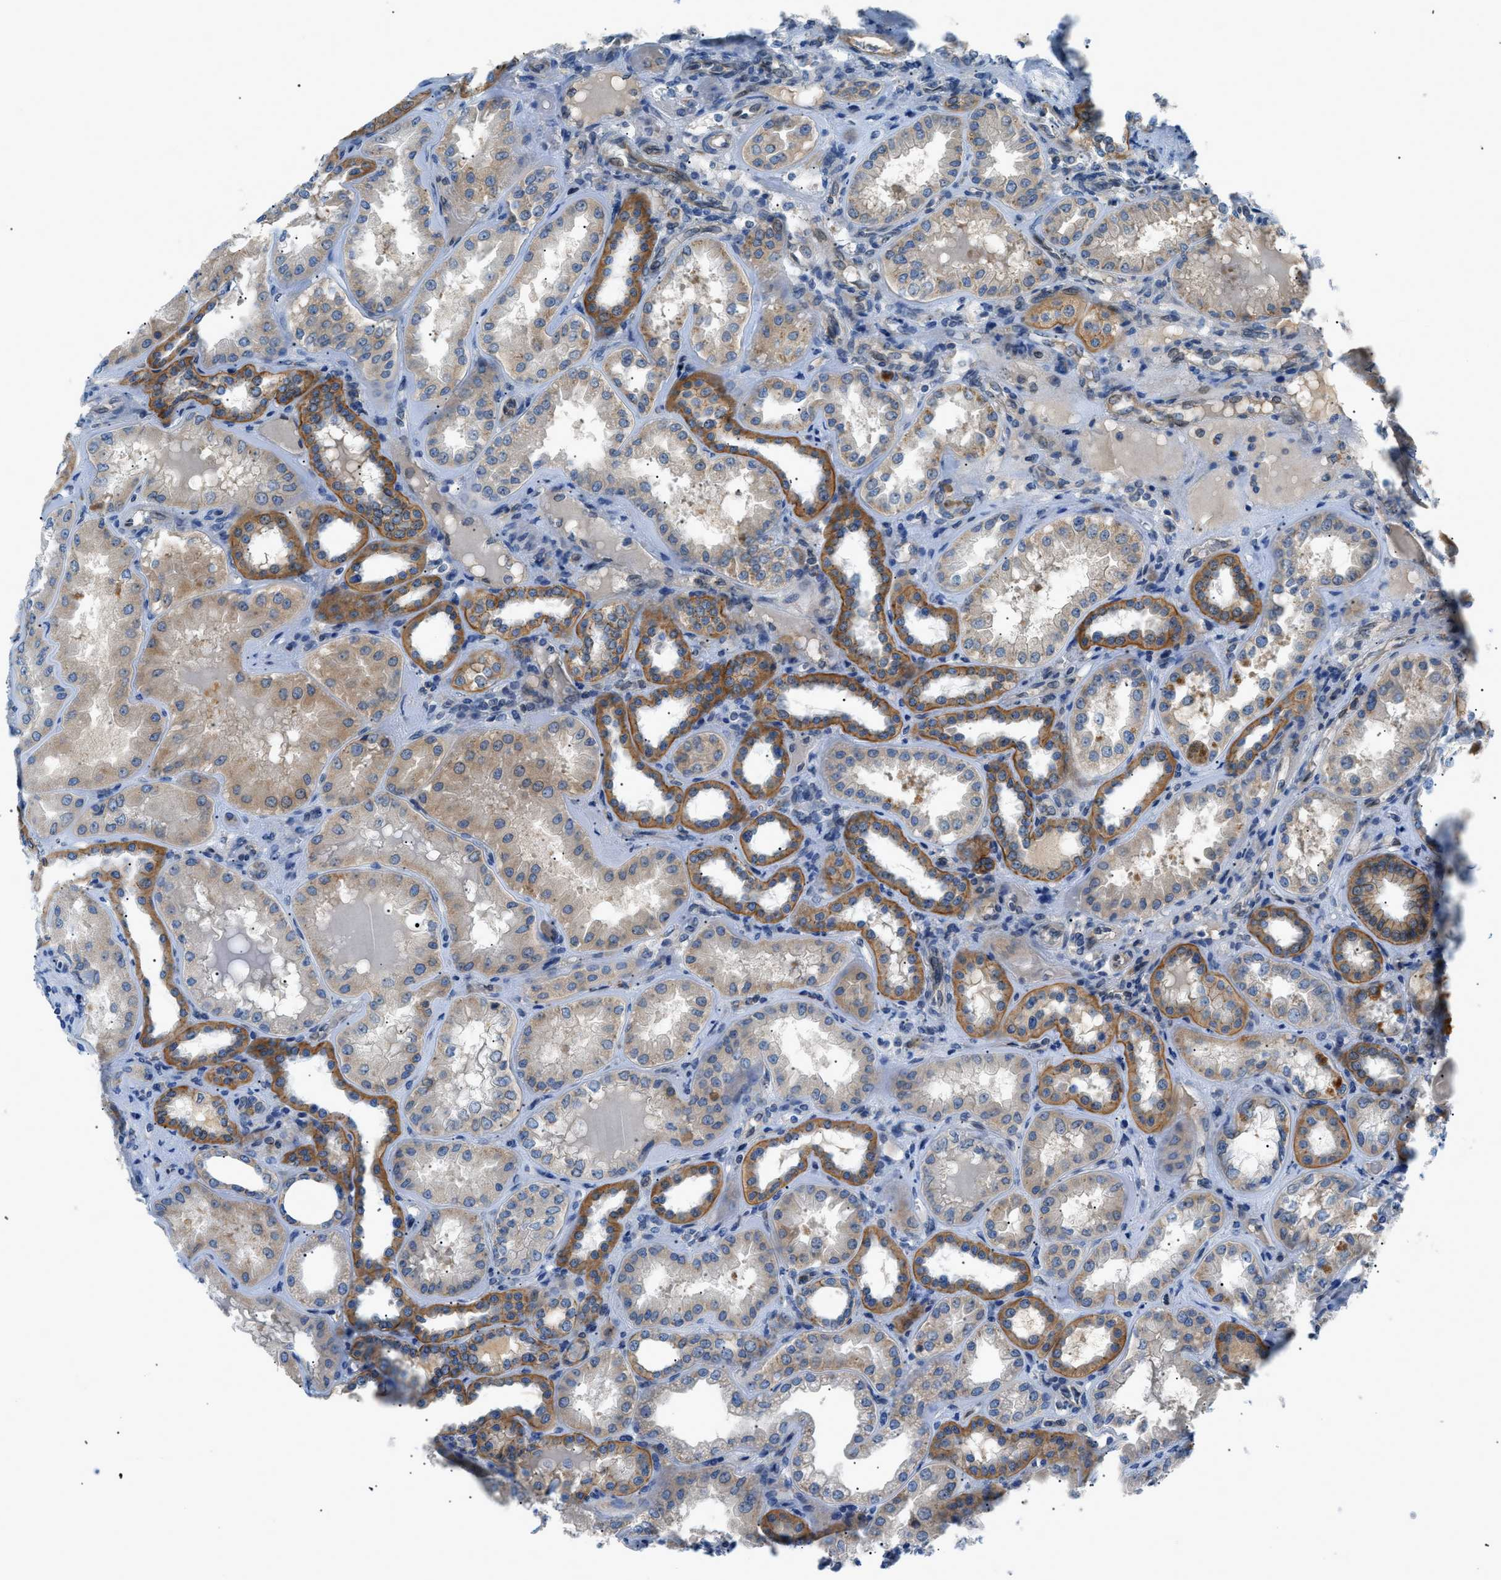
{"staining": {"intensity": "negative", "quantity": "none", "location": "none"}, "tissue": "kidney", "cell_type": "Cells in glomeruli", "image_type": "normal", "snomed": [{"axis": "morphology", "description": "Normal tissue, NOS"}, {"axis": "topography", "description": "Kidney"}], "caption": "Immunohistochemistry (IHC) image of benign kidney: human kidney stained with DAB reveals no significant protein positivity in cells in glomeruli.", "gene": "ZDHHC24", "patient": {"sex": "female", "age": 56}}